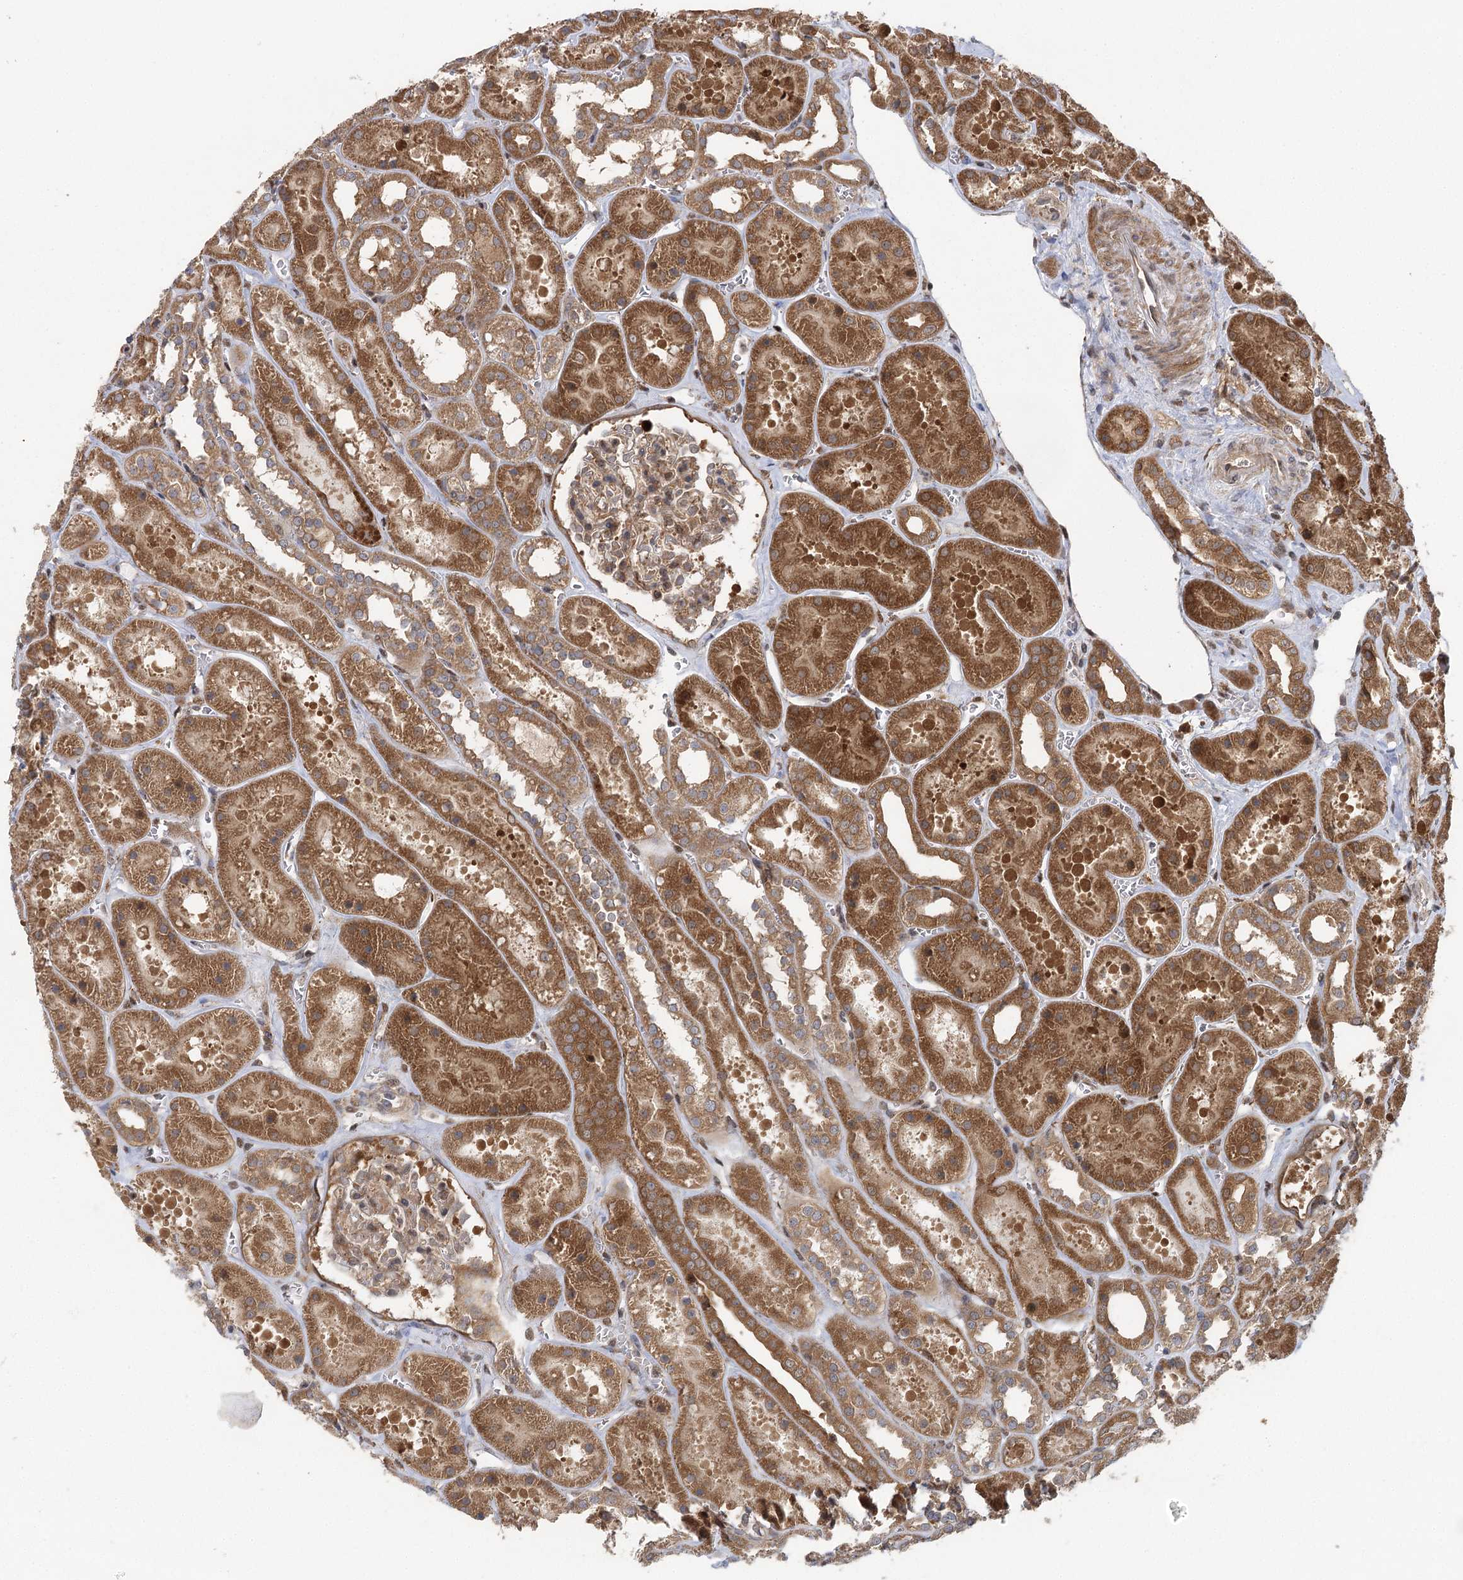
{"staining": {"intensity": "moderate", "quantity": ">75%", "location": "cytoplasmic/membranous"}, "tissue": "kidney", "cell_type": "Cells in glomeruli", "image_type": "normal", "snomed": [{"axis": "morphology", "description": "Normal tissue, NOS"}, {"axis": "topography", "description": "Kidney"}], "caption": "This image reveals IHC staining of benign kidney, with medium moderate cytoplasmic/membranous positivity in about >75% of cells in glomeruli.", "gene": "C12orf4", "patient": {"sex": "female", "age": 41}}